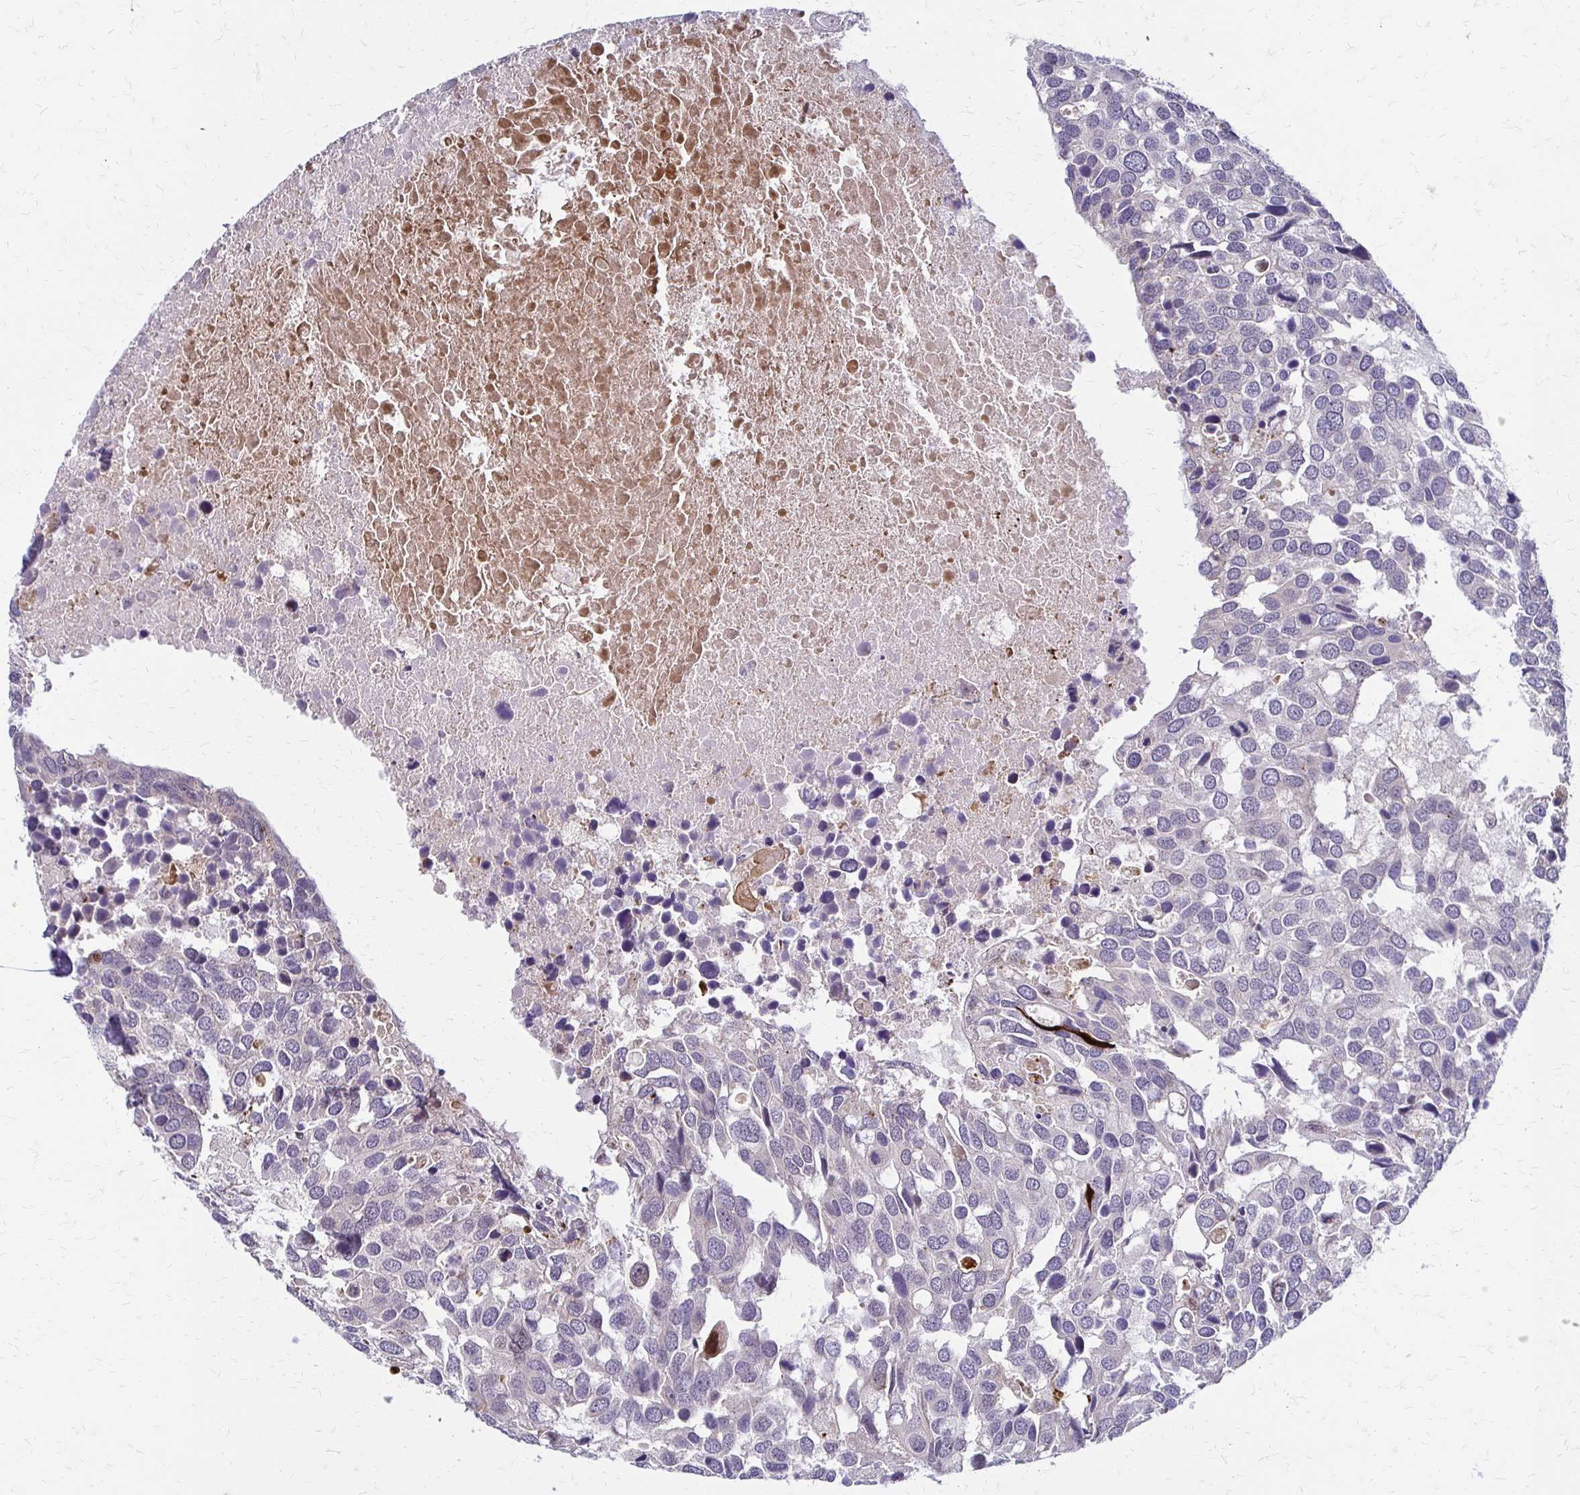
{"staining": {"intensity": "negative", "quantity": "none", "location": "none"}, "tissue": "breast cancer", "cell_type": "Tumor cells", "image_type": "cancer", "snomed": [{"axis": "morphology", "description": "Duct carcinoma"}, {"axis": "topography", "description": "Breast"}], "caption": "An image of invasive ductal carcinoma (breast) stained for a protein exhibits no brown staining in tumor cells.", "gene": "TRIR", "patient": {"sex": "female", "age": 83}}